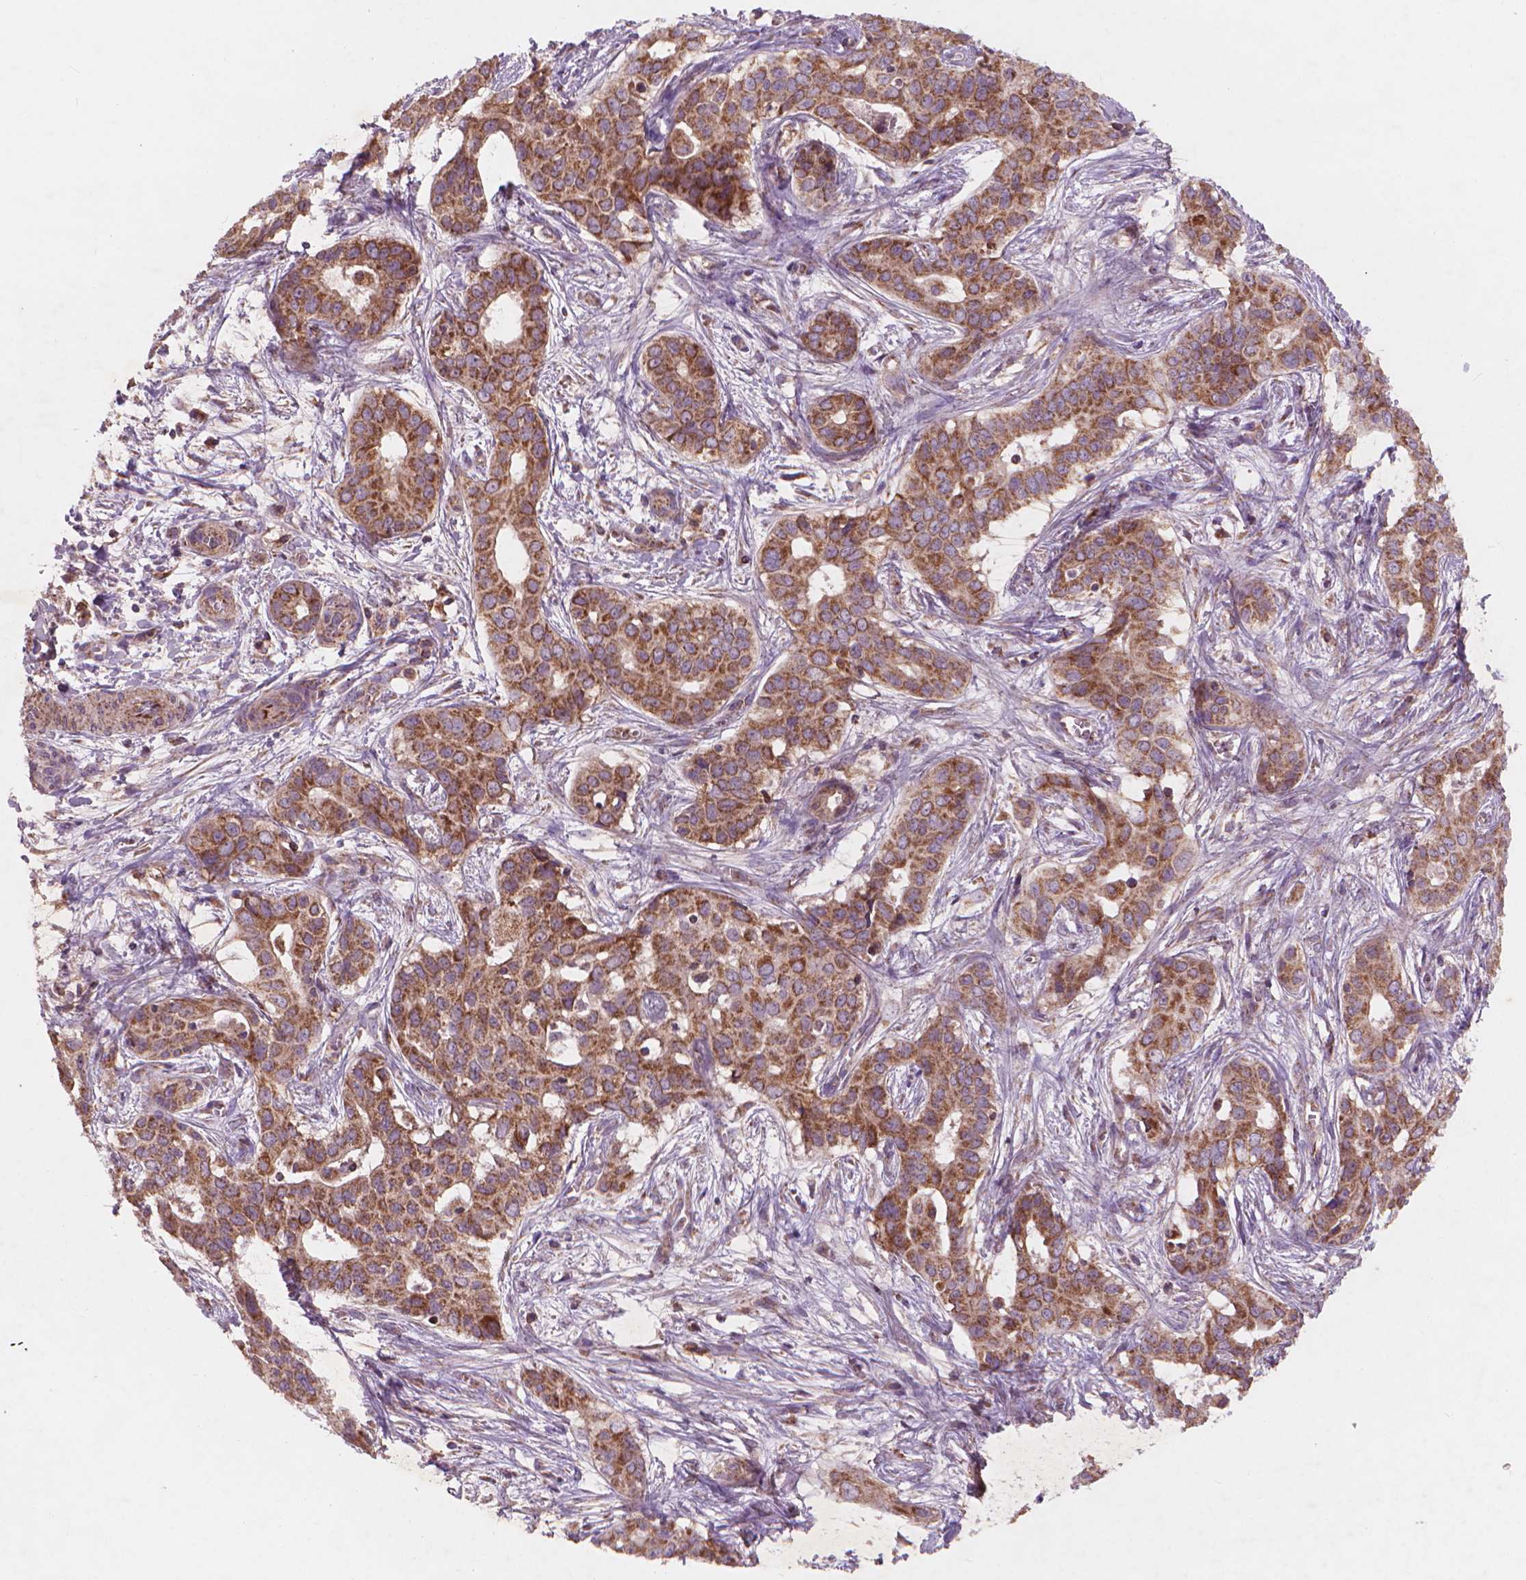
{"staining": {"intensity": "moderate", "quantity": ">75%", "location": "cytoplasmic/membranous"}, "tissue": "liver cancer", "cell_type": "Tumor cells", "image_type": "cancer", "snomed": [{"axis": "morphology", "description": "Cholangiocarcinoma"}, {"axis": "topography", "description": "Liver"}], "caption": "Brown immunohistochemical staining in cholangiocarcinoma (liver) demonstrates moderate cytoplasmic/membranous positivity in about >75% of tumor cells. (DAB IHC, brown staining for protein, blue staining for nuclei).", "gene": "NLRX1", "patient": {"sex": "female", "age": 65}}